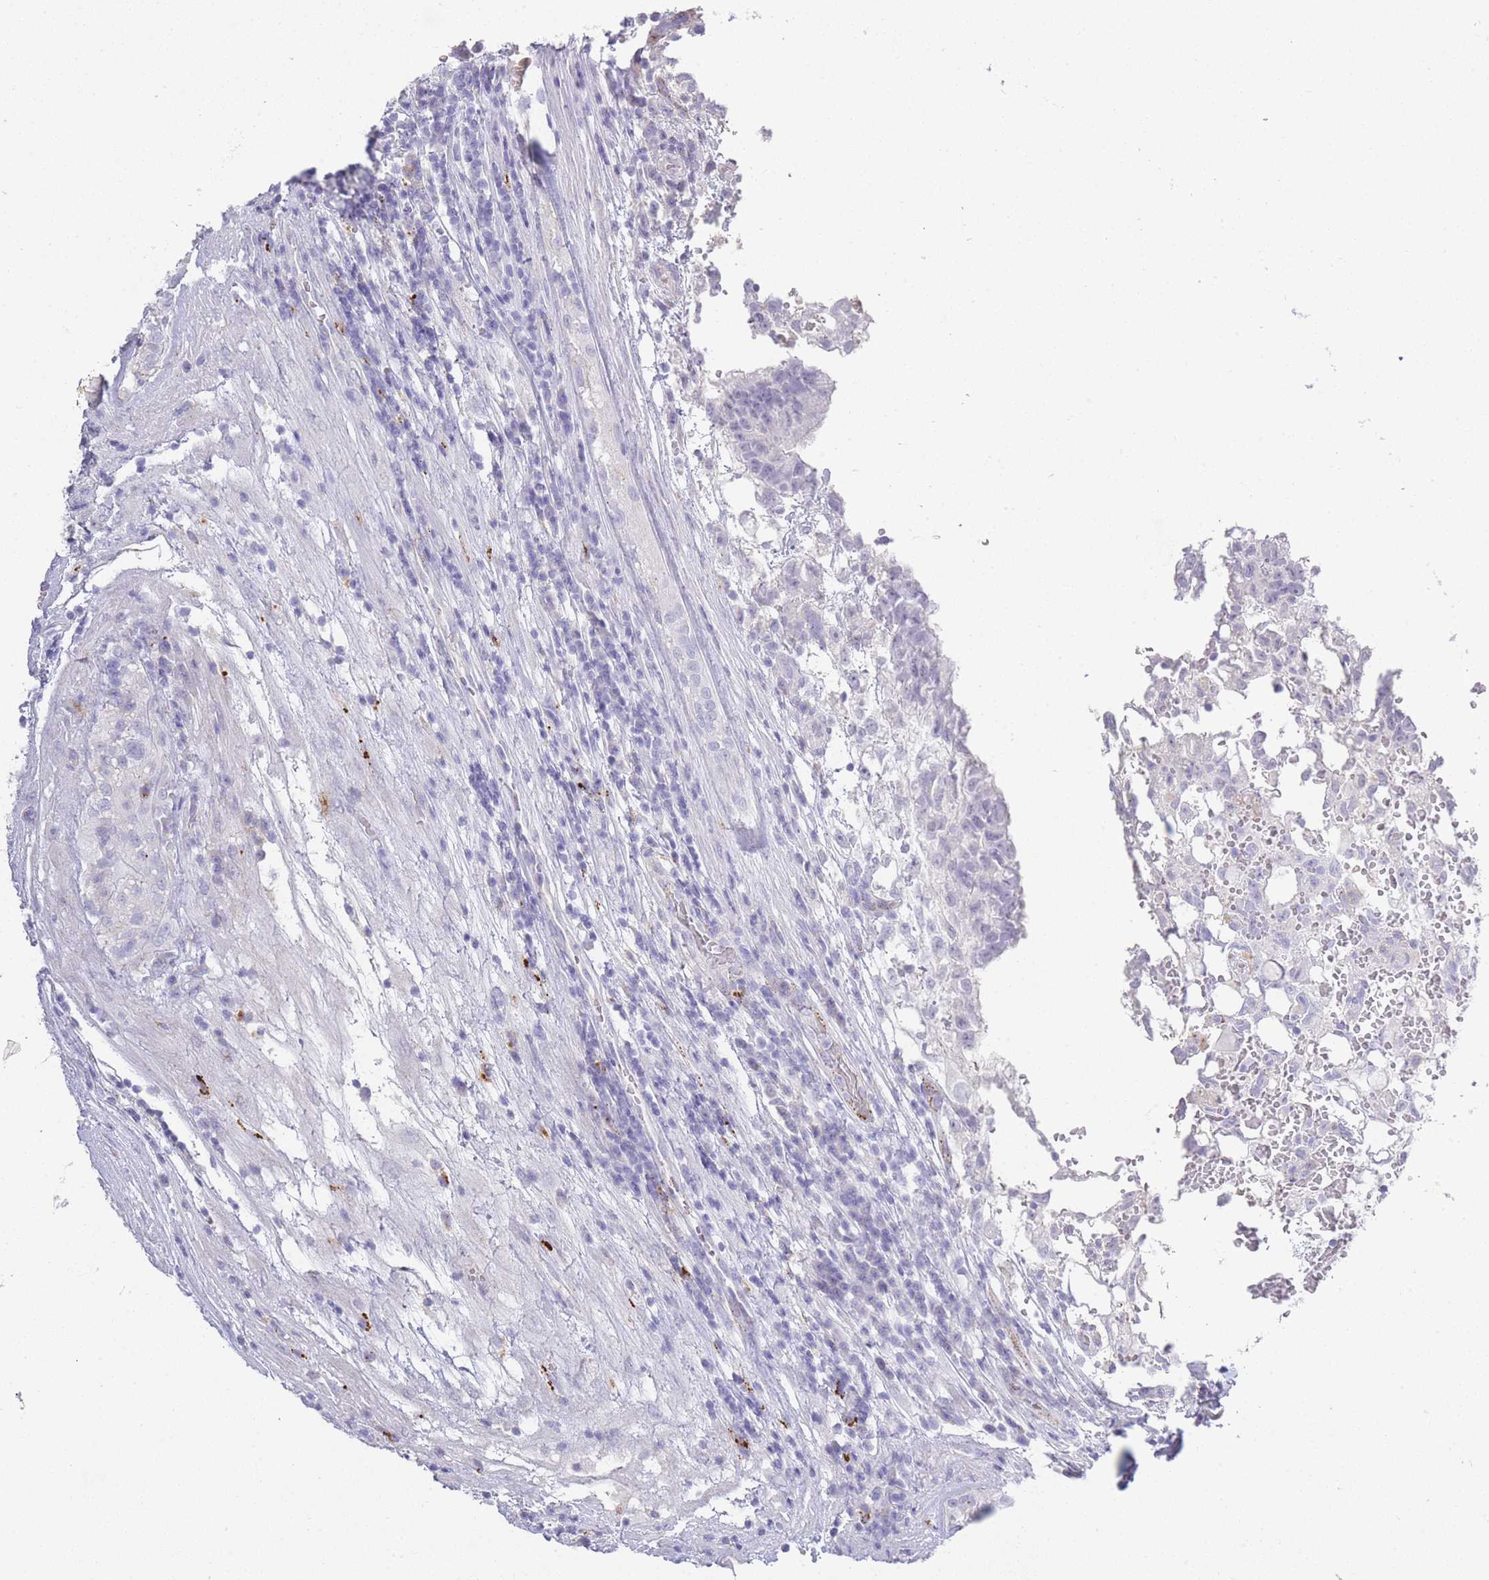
{"staining": {"intensity": "negative", "quantity": "none", "location": "none"}, "tissue": "testis cancer", "cell_type": "Tumor cells", "image_type": "cancer", "snomed": [{"axis": "morphology", "description": "Normal tissue, NOS"}, {"axis": "morphology", "description": "Carcinoma, Embryonal, NOS"}, {"axis": "topography", "description": "Testis"}], "caption": "This micrograph is of testis cancer stained with immunohistochemistry to label a protein in brown with the nuclei are counter-stained blue. There is no staining in tumor cells.", "gene": "RHO", "patient": {"sex": "male", "age": 32}}